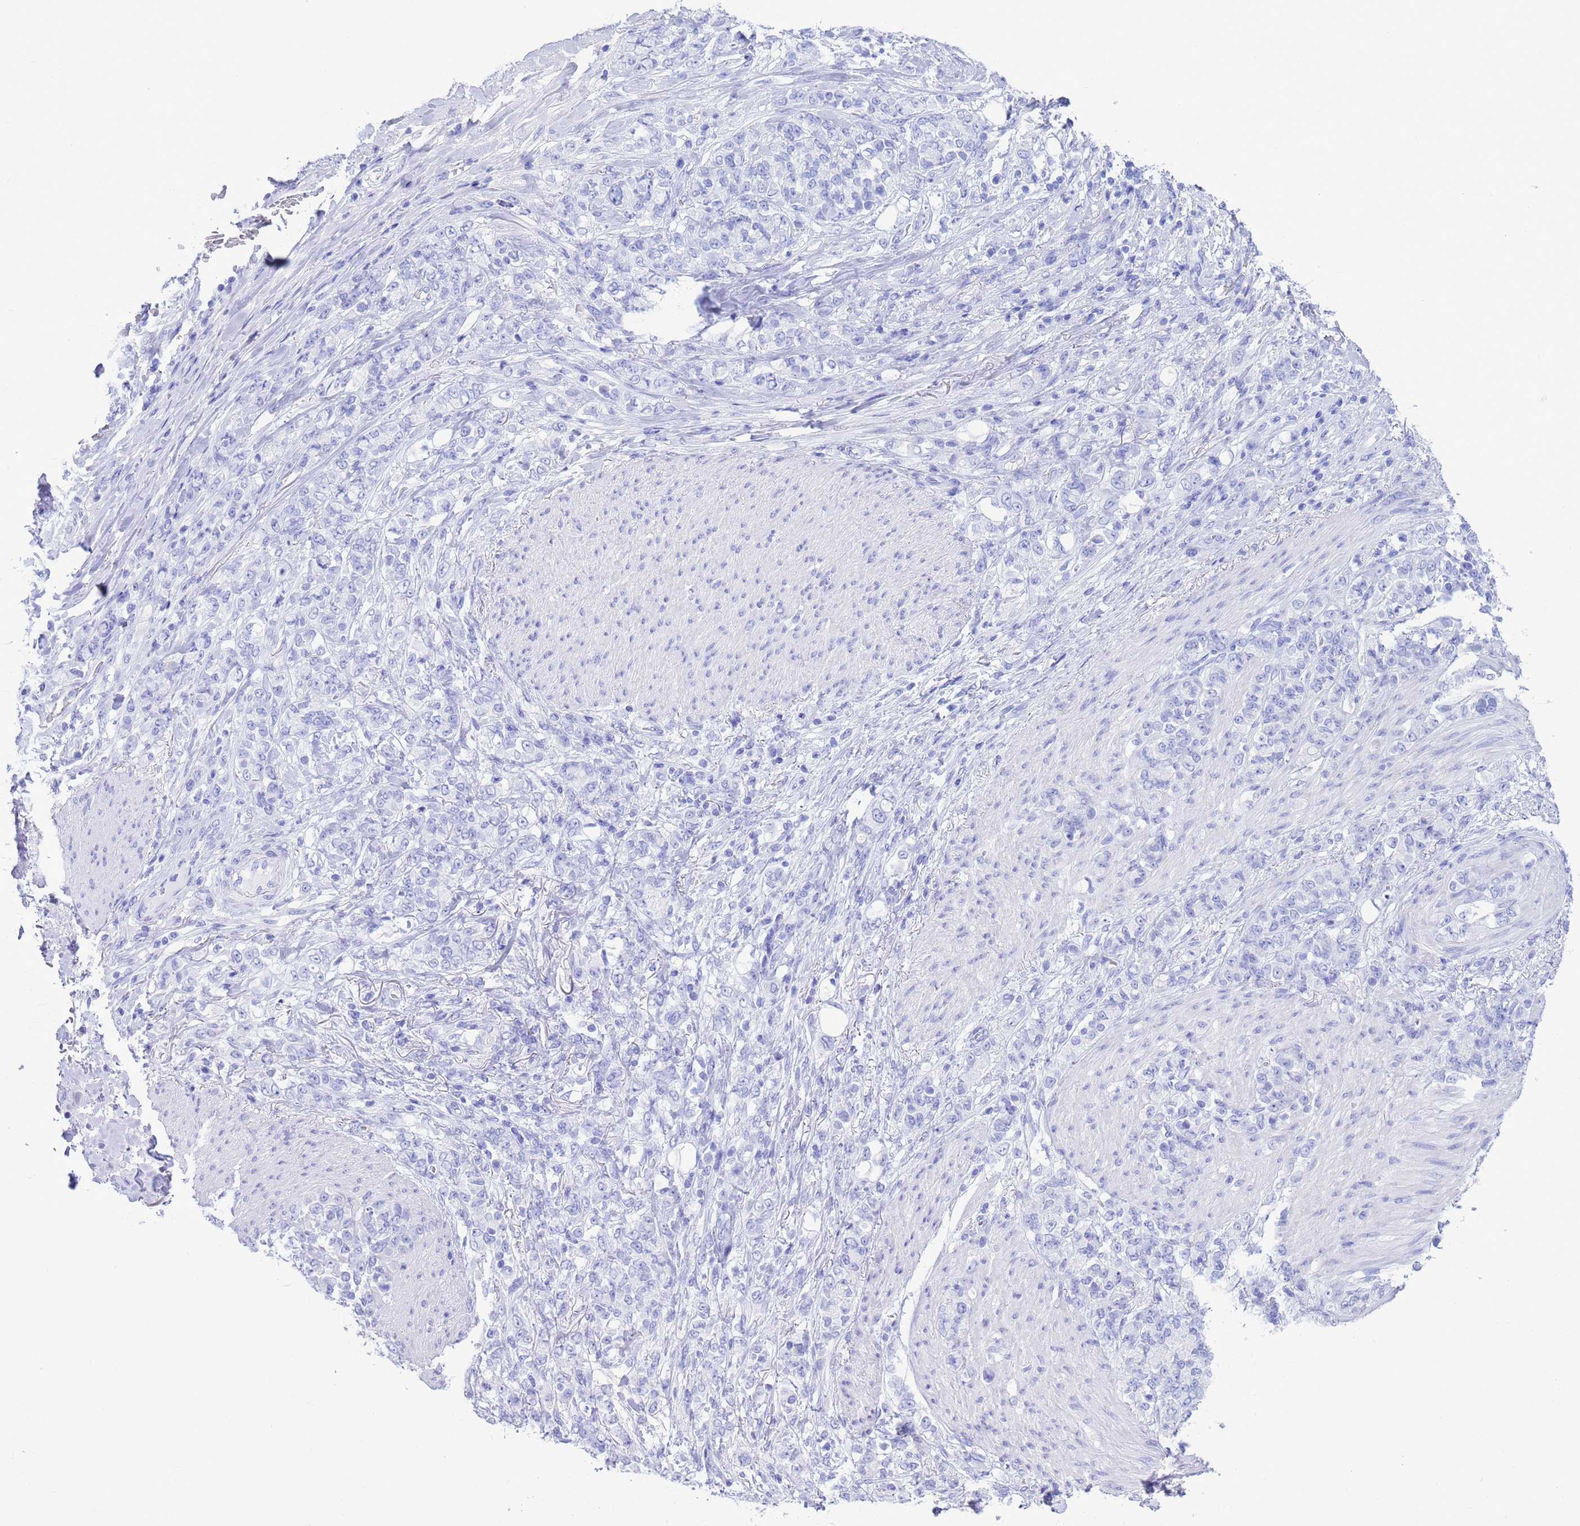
{"staining": {"intensity": "negative", "quantity": "none", "location": "none"}, "tissue": "stomach cancer", "cell_type": "Tumor cells", "image_type": "cancer", "snomed": [{"axis": "morphology", "description": "Adenocarcinoma, NOS"}, {"axis": "topography", "description": "Stomach"}], "caption": "This is an IHC photomicrograph of human stomach cancer. There is no staining in tumor cells.", "gene": "GSTM1", "patient": {"sex": "female", "age": 79}}